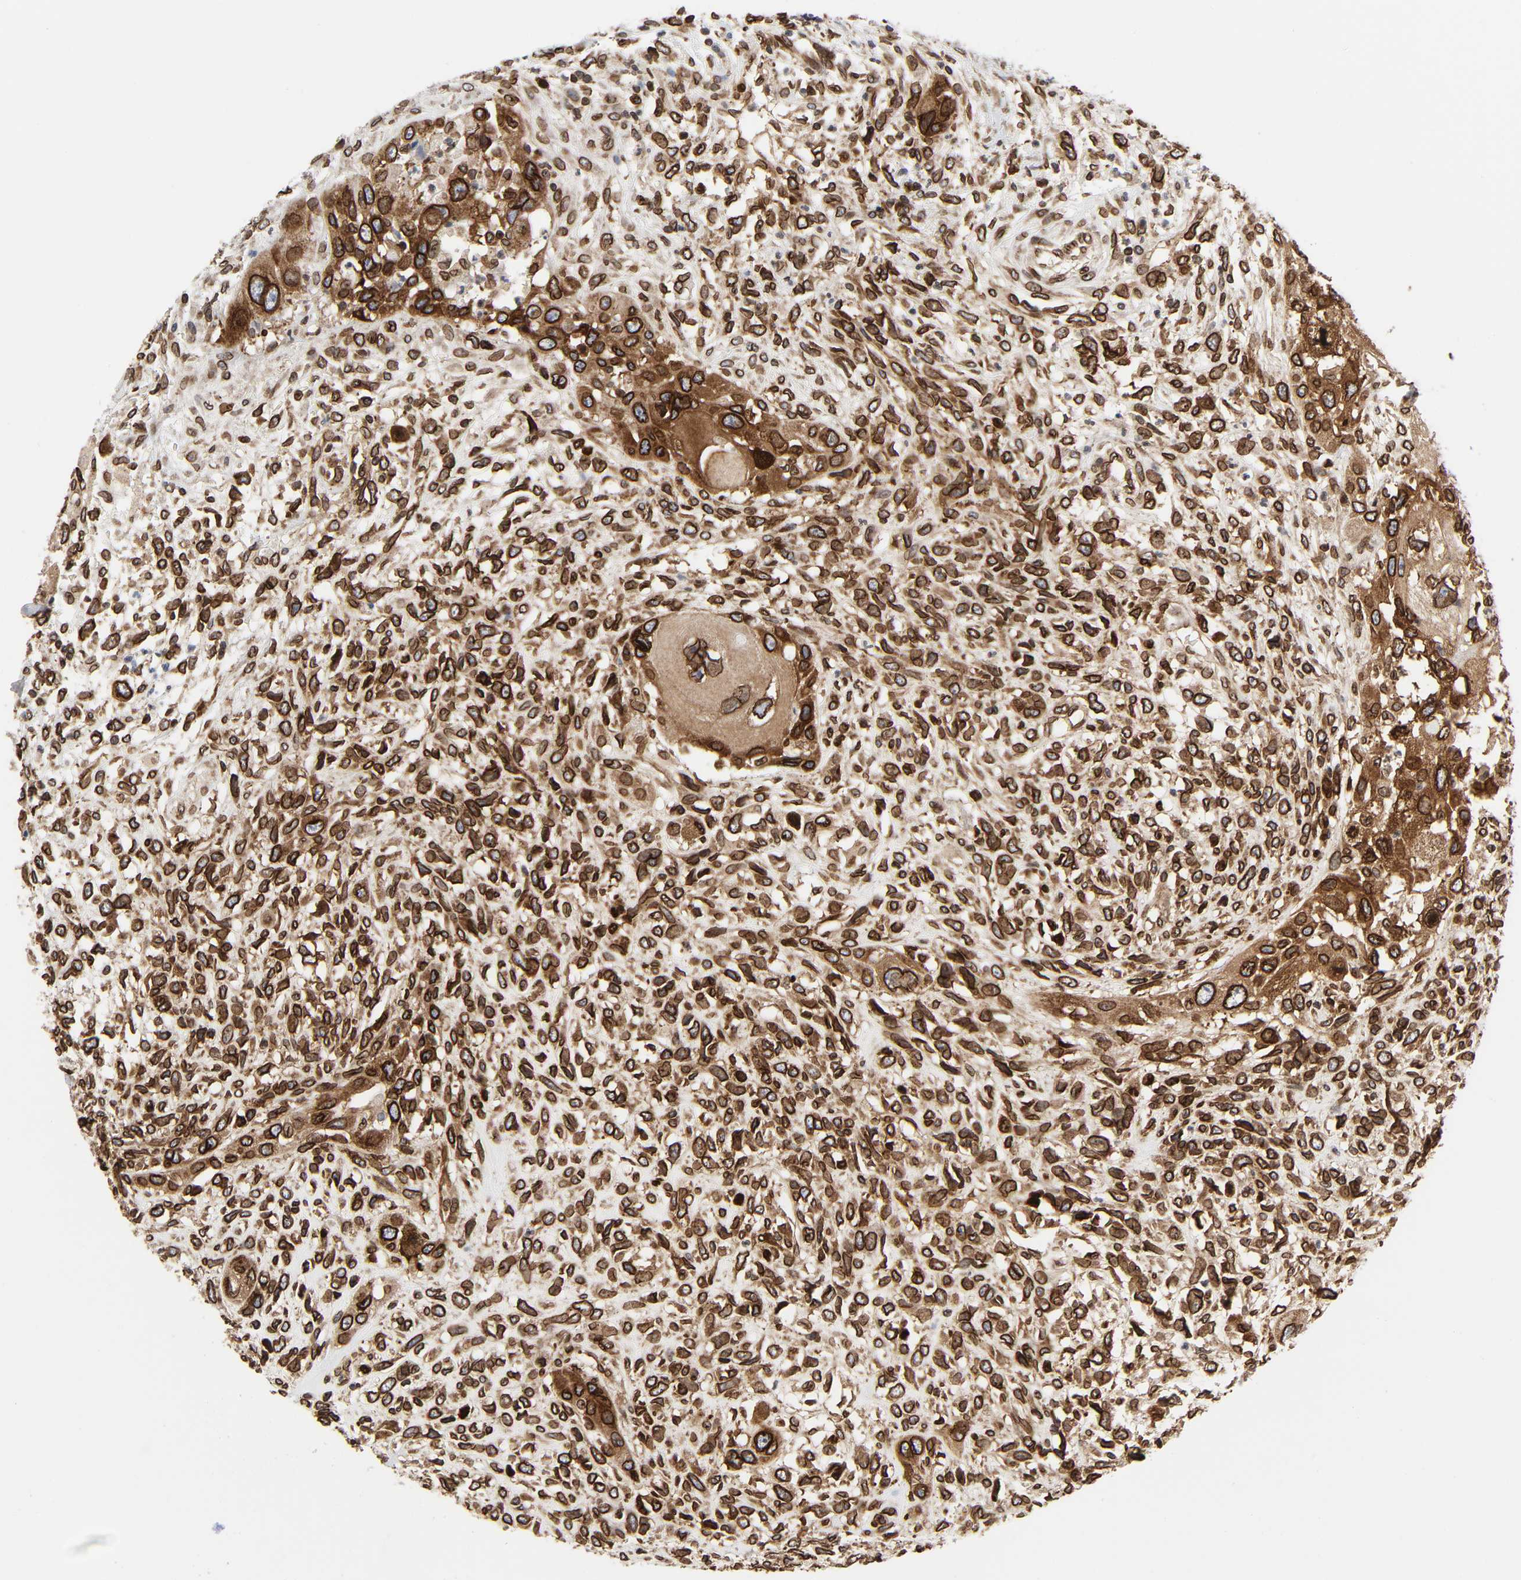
{"staining": {"intensity": "strong", "quantity": ">75%", "location": "cytoplasmic/membranous,nuclear"}, "tissue": "head and neck cancer", "cell_type": "Tumor cells", "image_type": "cancer", "snomed": [{"axis": "morphology", "description": "Neoplasm, malignant, NOS"}, {"axis": "topography", "description": "Salivary gland"}, {"axis": "topography", "description": "Head-Neck"}], "caption": "This is a photomicrograph of IHC staining of head and neck cancer, which shows strong staining in the cytoplasmic/membranous and nuclear of tumor cells.", "gene": "RANGAP1", "patient": {"sex": "male", "age": 43}}